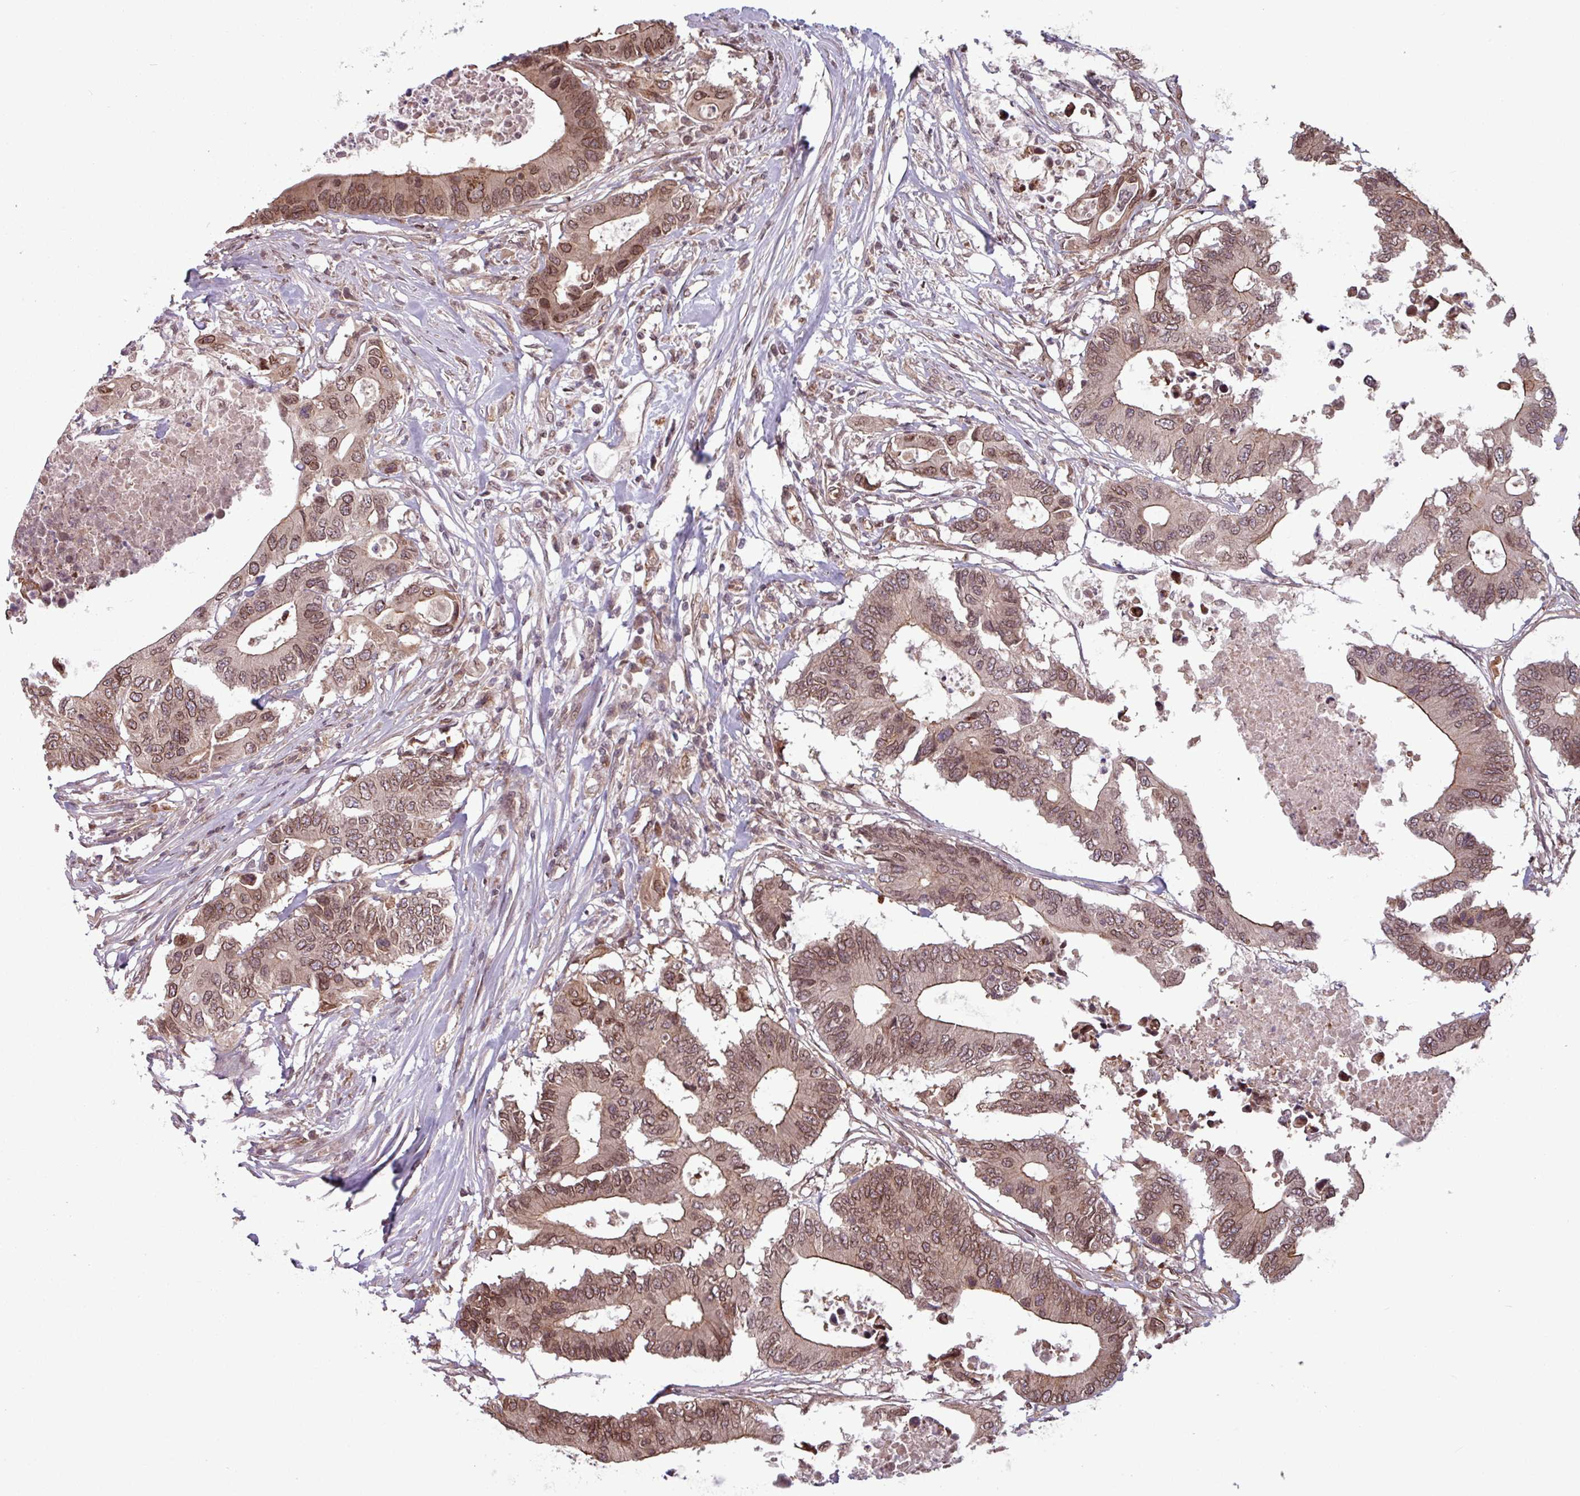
{"staining": {"intensity": "moderate", "quantity": ">75%", "location": "cytoplasmic/membranous,nuclear"}, "tissue": "colorectal cancer", "cell_type": "Tumor cells", "image_type": "cancer", "snomed": [{"axis": "morphology", "description": "Adenocarcinoma, NOS"}, {"axis": "topography", "description": "Colon"}], "caption": "Colorectal cancer was stained to show a protein in brown. There is medium levels of moderate cytoplasmic/membranous and nuclear staining in about >75% of tumor cells.", "gene": "RBM4B", "patient": {"sex": "male", "age": 71}}